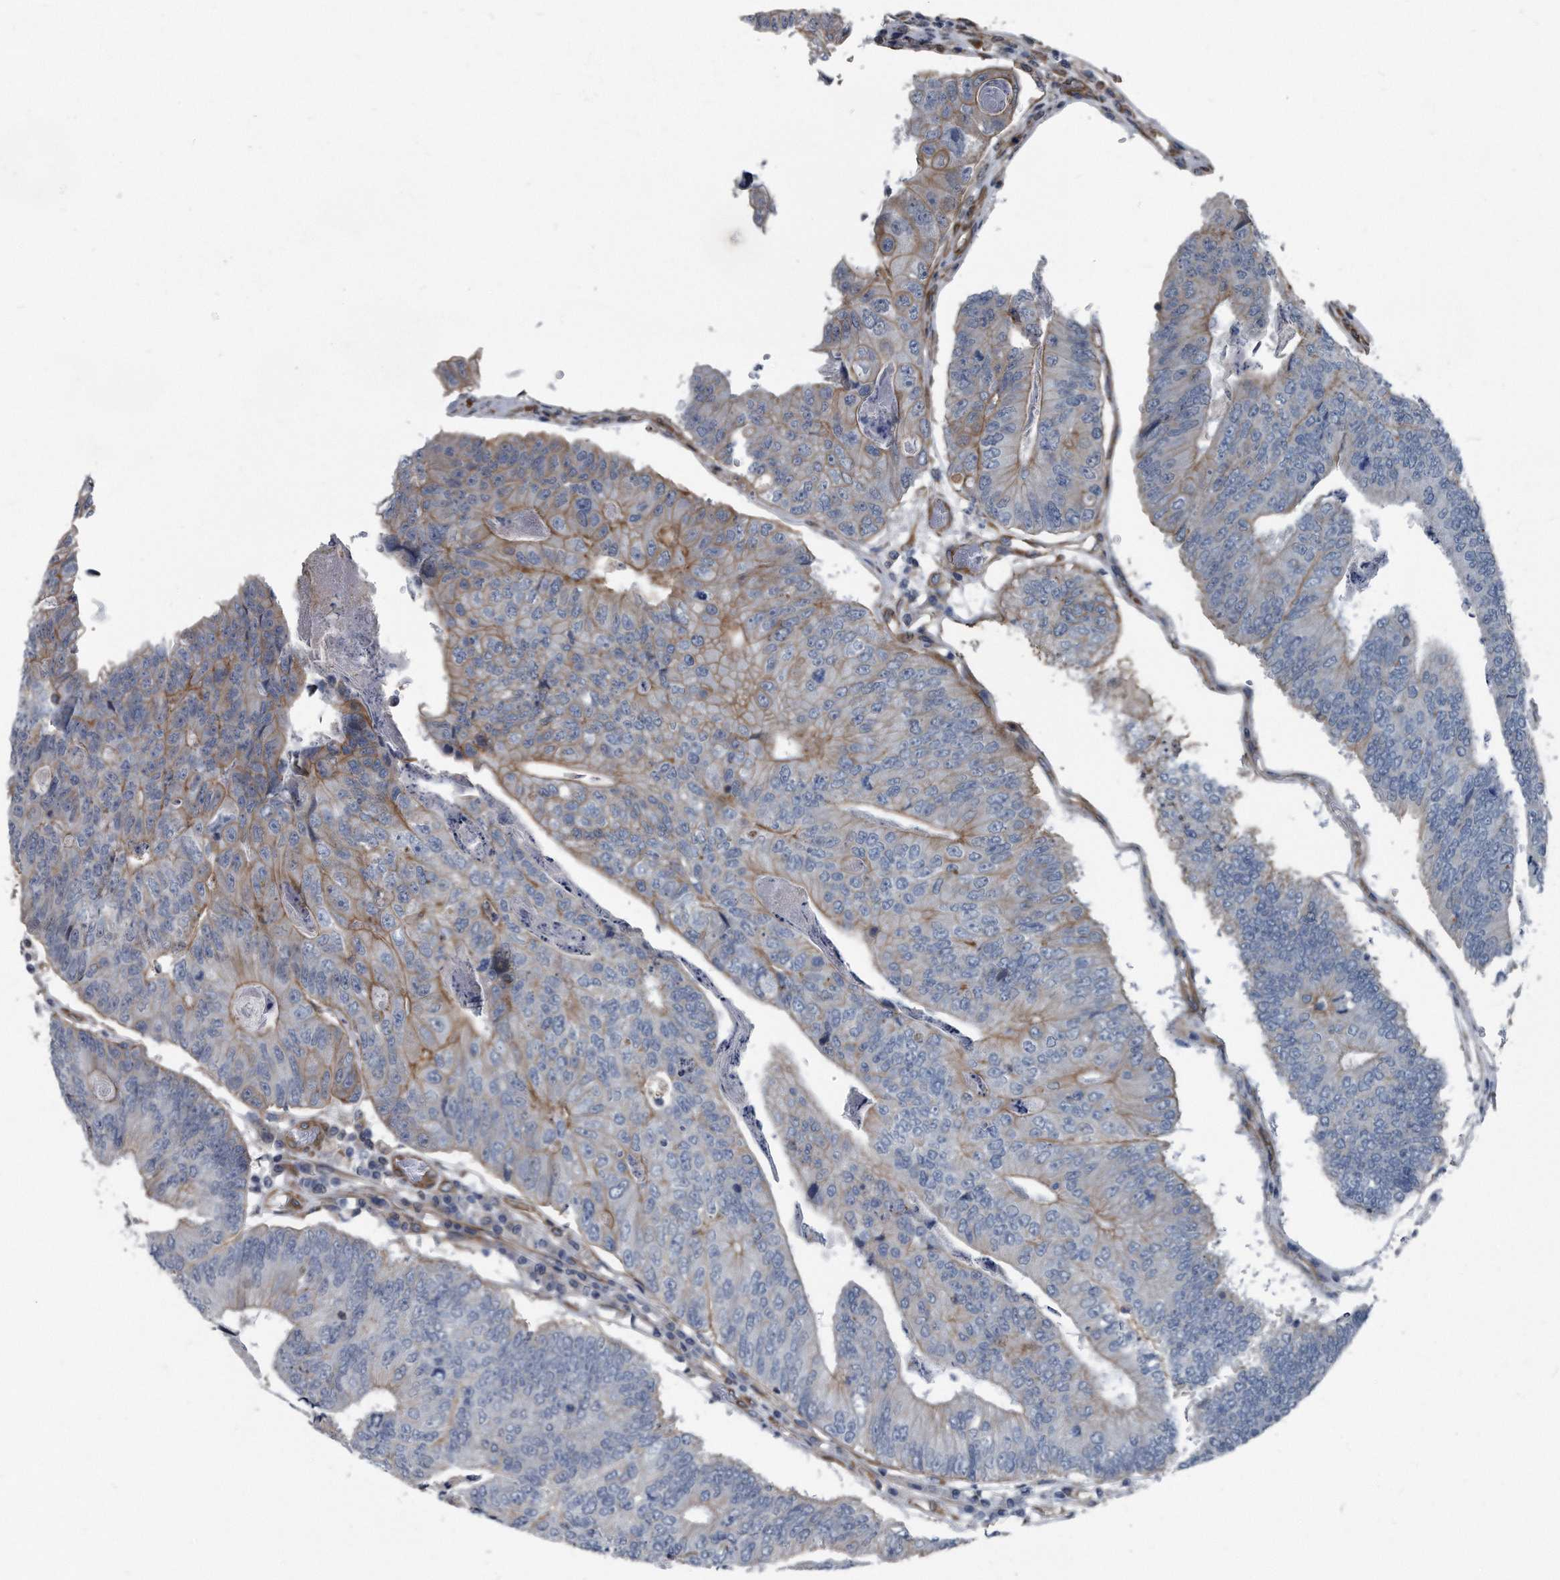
{"staining": {"intensity": "moderate", "quantity": "<25%", "location": "cytoplasmic/membranous"}, "tissue": "colorectal cancer", "cell_type": "Tumor cells", "image_type": "cancer", "snomed": [{"axis": "morphology", "description": "Adenocarcinoma, NOS"}, {"axis": "topography", "description": "Colon"}], "caption": "High-magnification brightfield microscopy of colorectal cancer stained with DAB (3,3'-diaminobenzidine) (brown) and counterstained with hematoxylin (blue). tumor cells exhibit moderate cytoplasmic/membranous positivity is identified in about<25% of cells.", "gene": "PLEC", "patient": {"sex": "female", "age": 67}}